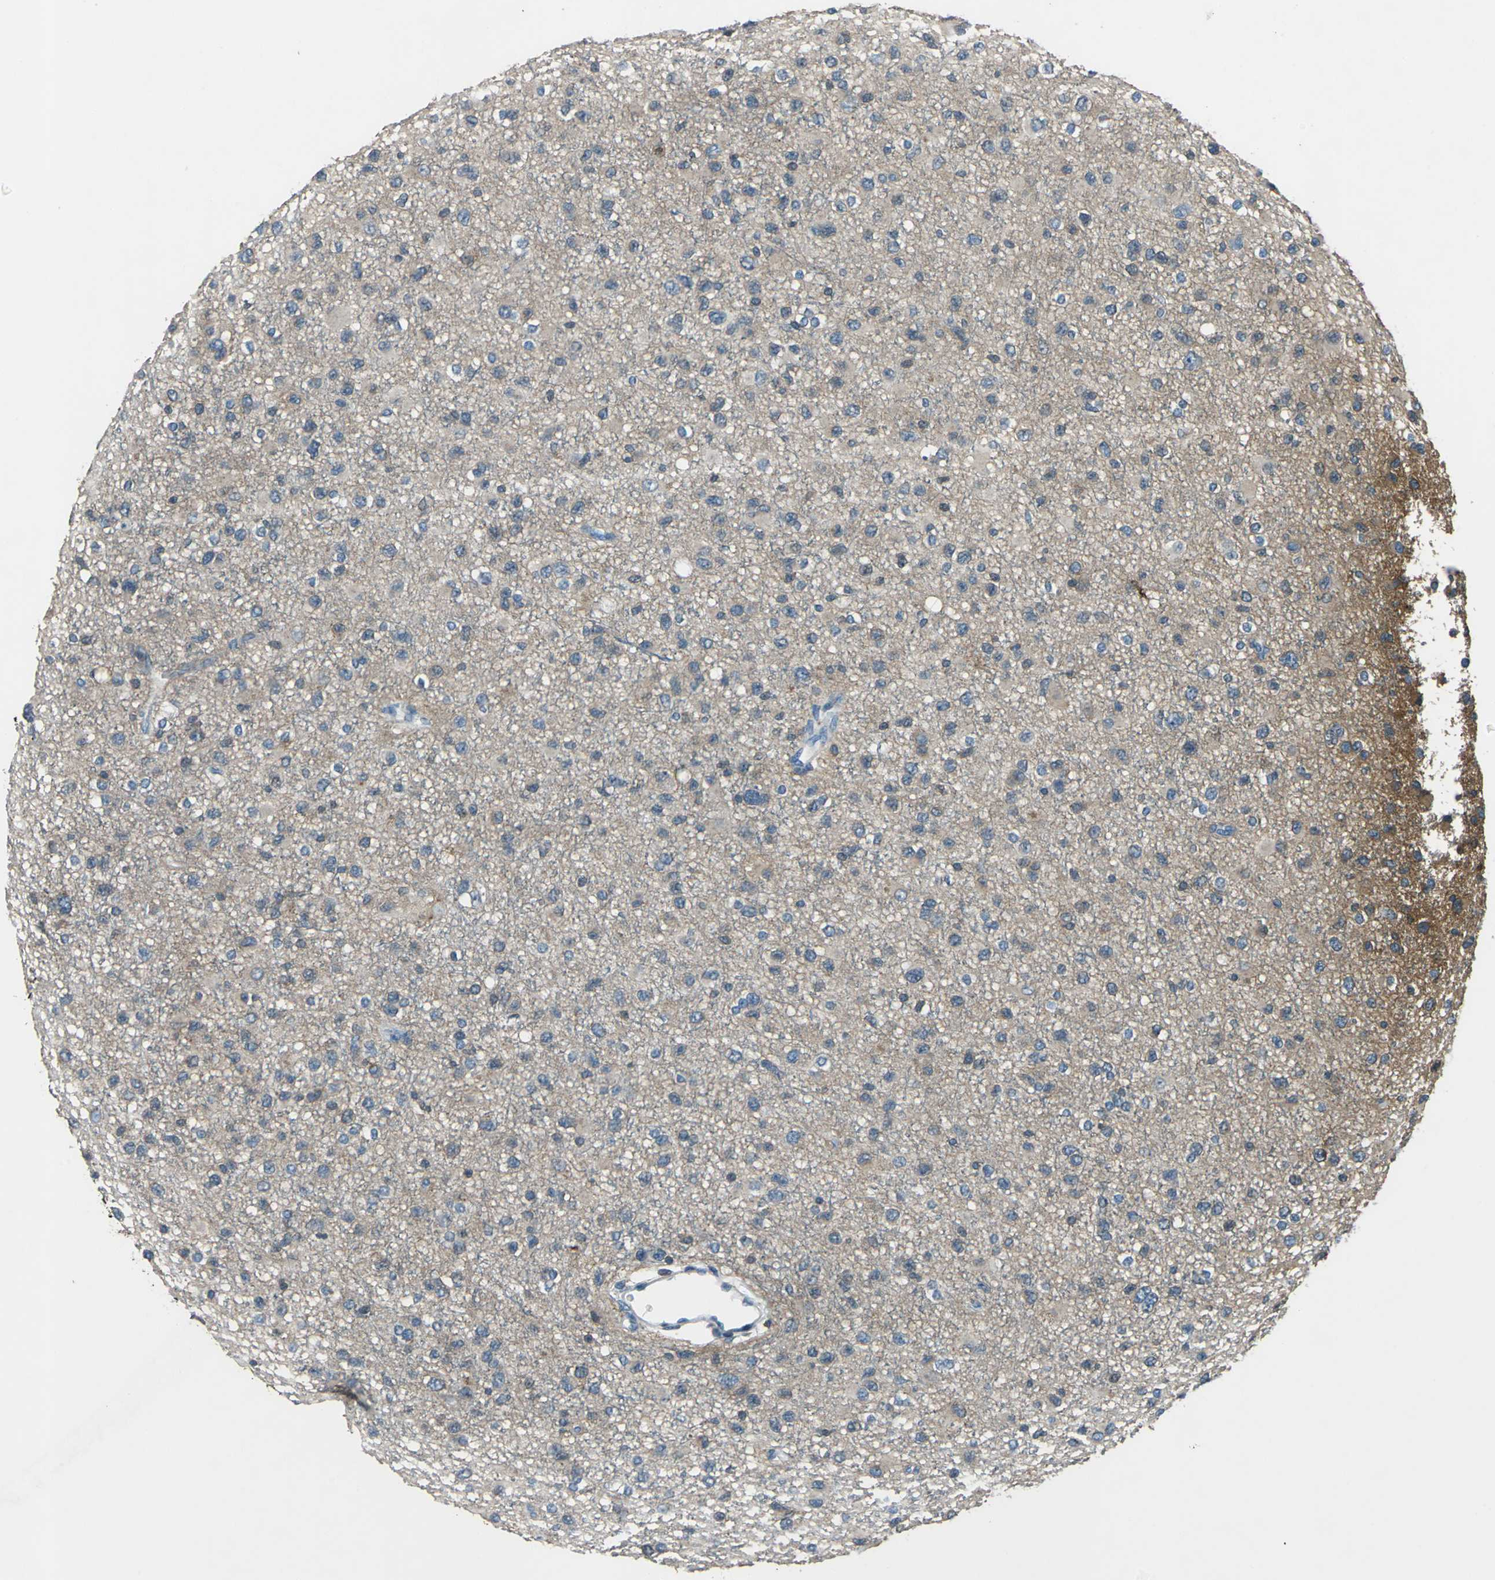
{"staining": {"intensity": "weak", "quantity": "<25%", "location": "cytoplasmic/membranous"}, "tissue": "glioma", "cell_type": "Tumor cells", "image_type": "cancer", "snomed": [{"axis": "morphology", "description": "Glioma, malignant, Low grade"}, {"axis": "topography", "description": "Brain"}], "caption": "An immunohistochemistry (IHC) photomicrograph of malignant low-grade glioma is shown. There is no staining in tumor cells of malignant low-grade glioma. (DAB (3,3'-diaminobenzidine) immunohistochemistry (IHC), high magnification).", "gene": "PRKCA", "patient": {"sex": "male", "age": 42}}